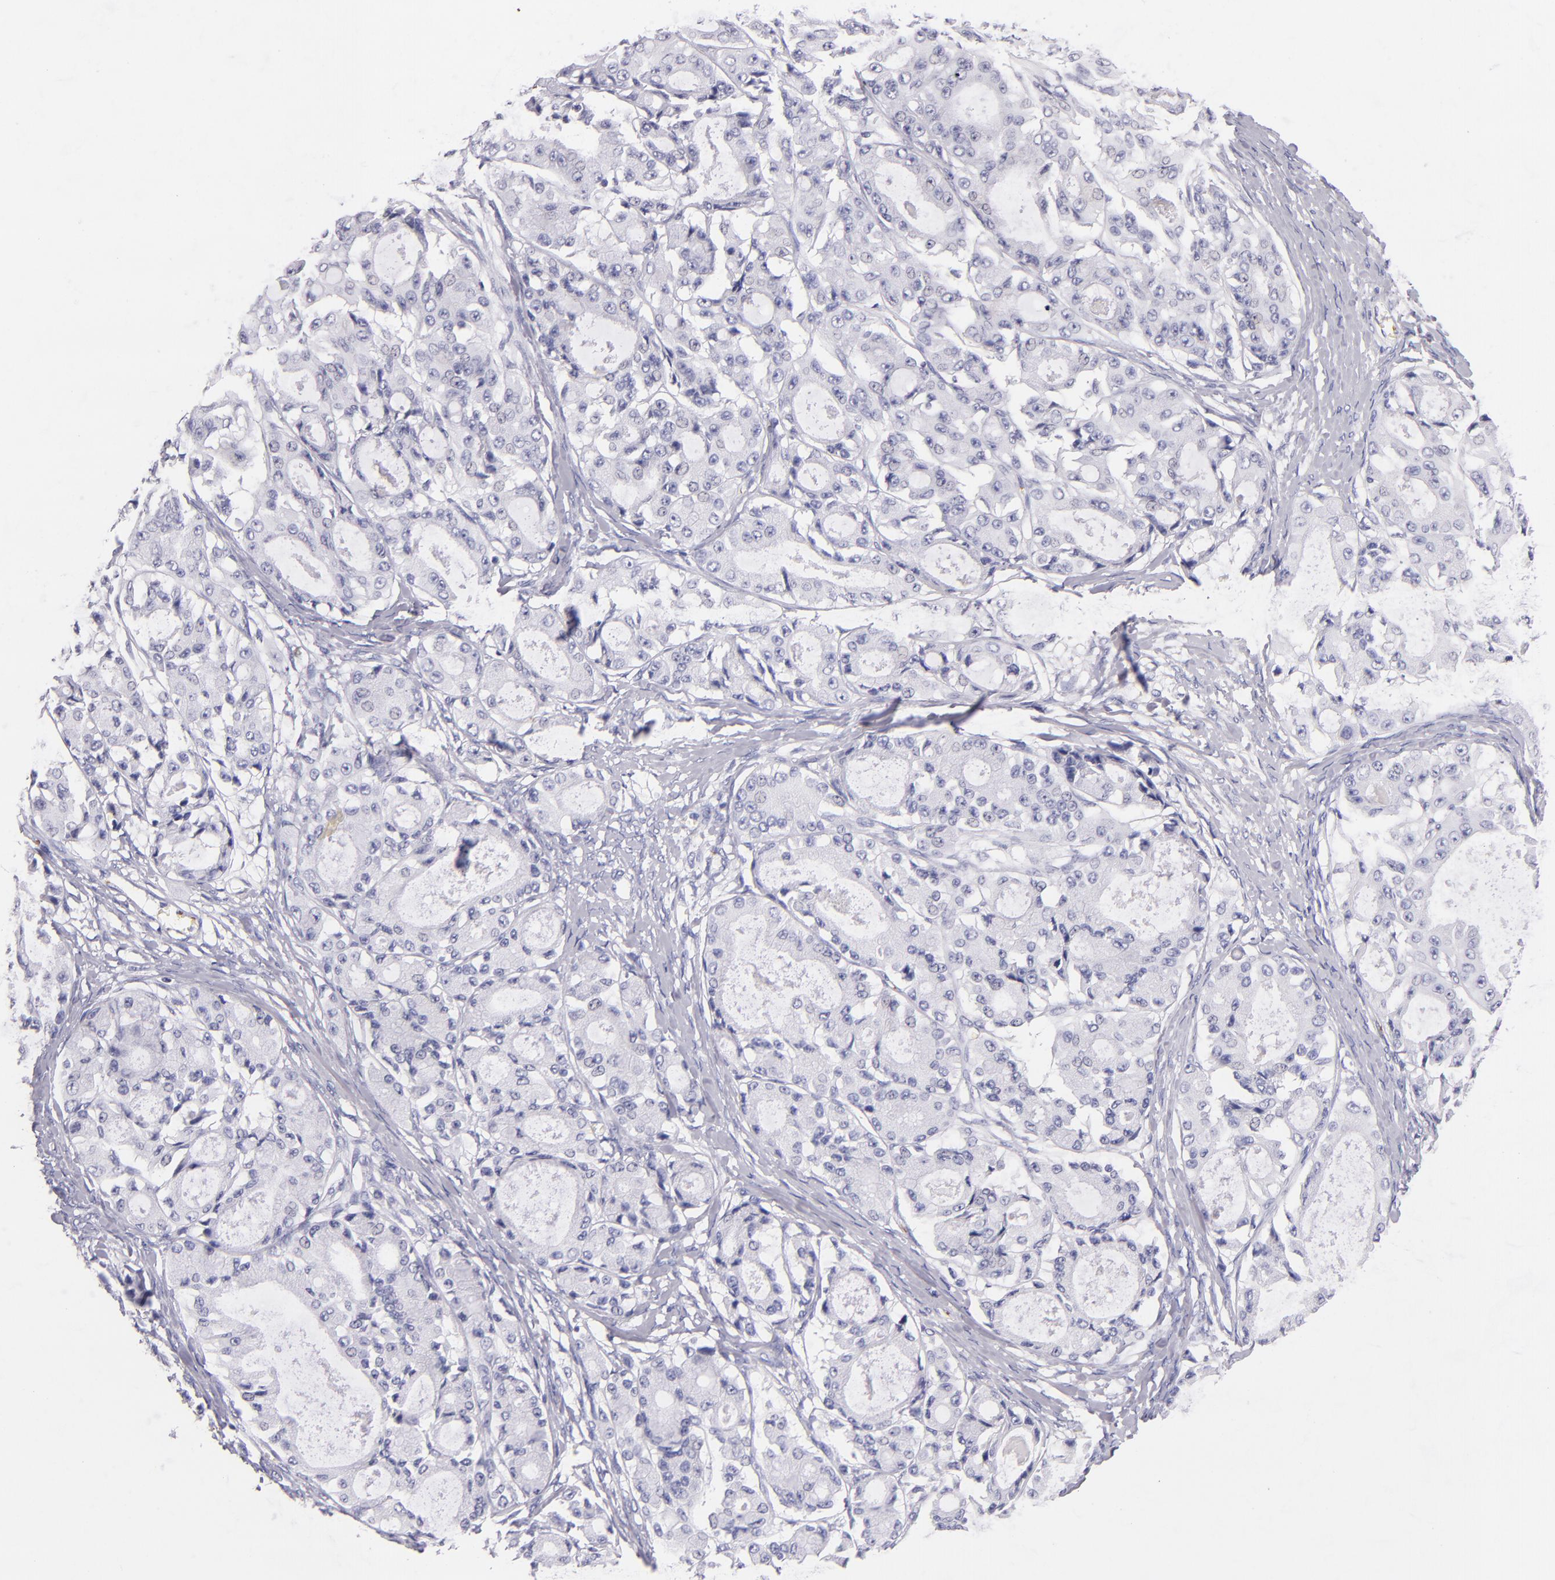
{"staining": {"intensity": "negative", "quantity": "none", "location": "none"}, "tissue": "ovarian cancer", "cell_type": "Tumor cells", "image_type": "cancer", "snomed": [{"axis": "morphology", "description": "Carcinoma, endometroid"}, {"axis": "topography", "description": "Ovary"}], "caption": "This is a histopathology image of IHC staining of ovarian cancer, which shows no positivity in tumor cells.", "gene": "GP1BA", "patient": {"sex": "female", "age": 61}}